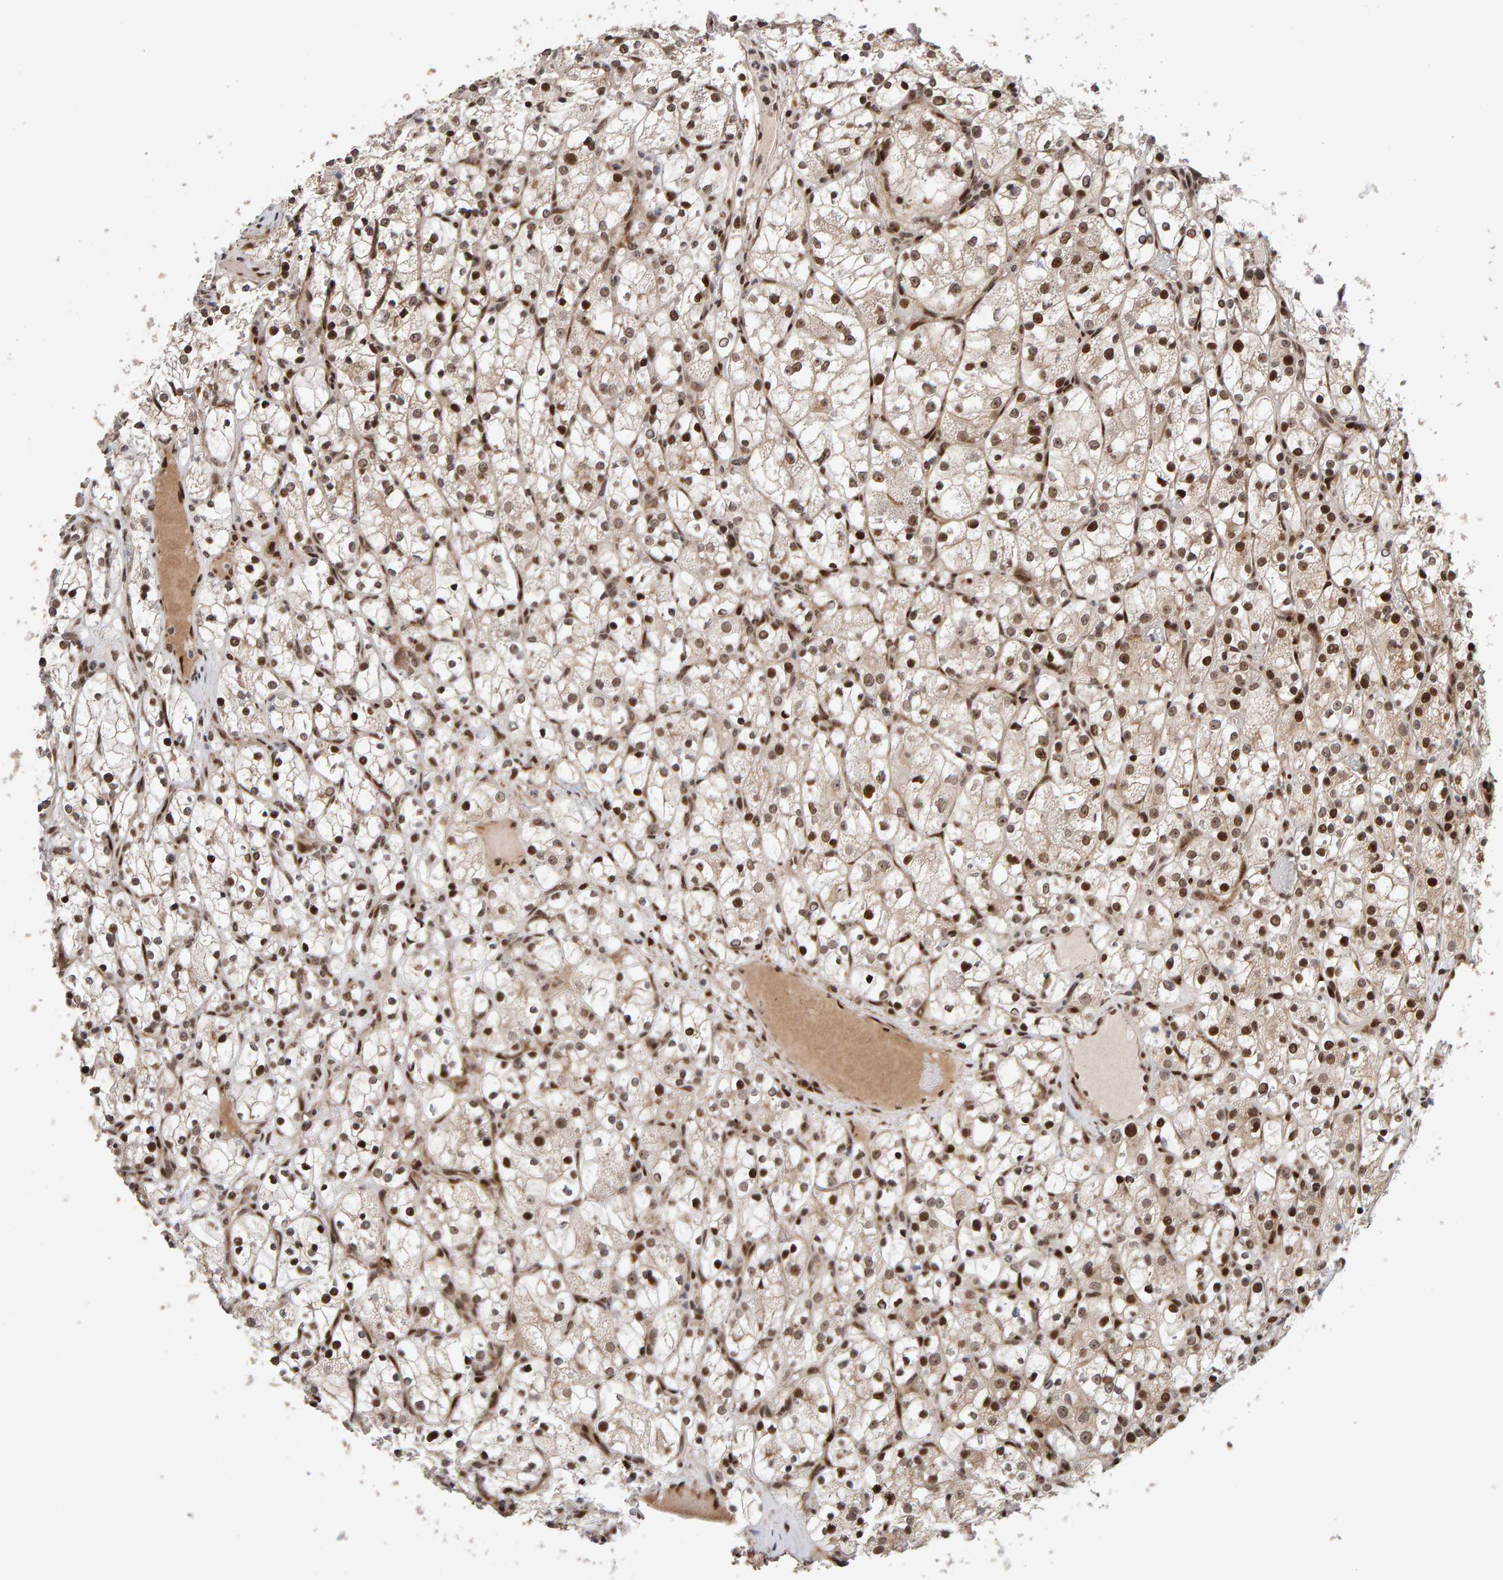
{"staining": {"intensity": "moderate", "quantity": ">75%", "location": "nuclear"}, "tissue": "renal cancer", "cell_type": "Tumor cells", "image_type": "cancer", "snomed": [{"axis": "morphology", "description": "Adenocarcinoma, NOS"}, {"axis": "topography", "description": "Kidney"}], "caption": "Renal cancer tissue reveals moderate nuclear positivity in about >75% of tumor cells", "gene": "CHD4", "patient": {"sex": "female", "age": 69}}